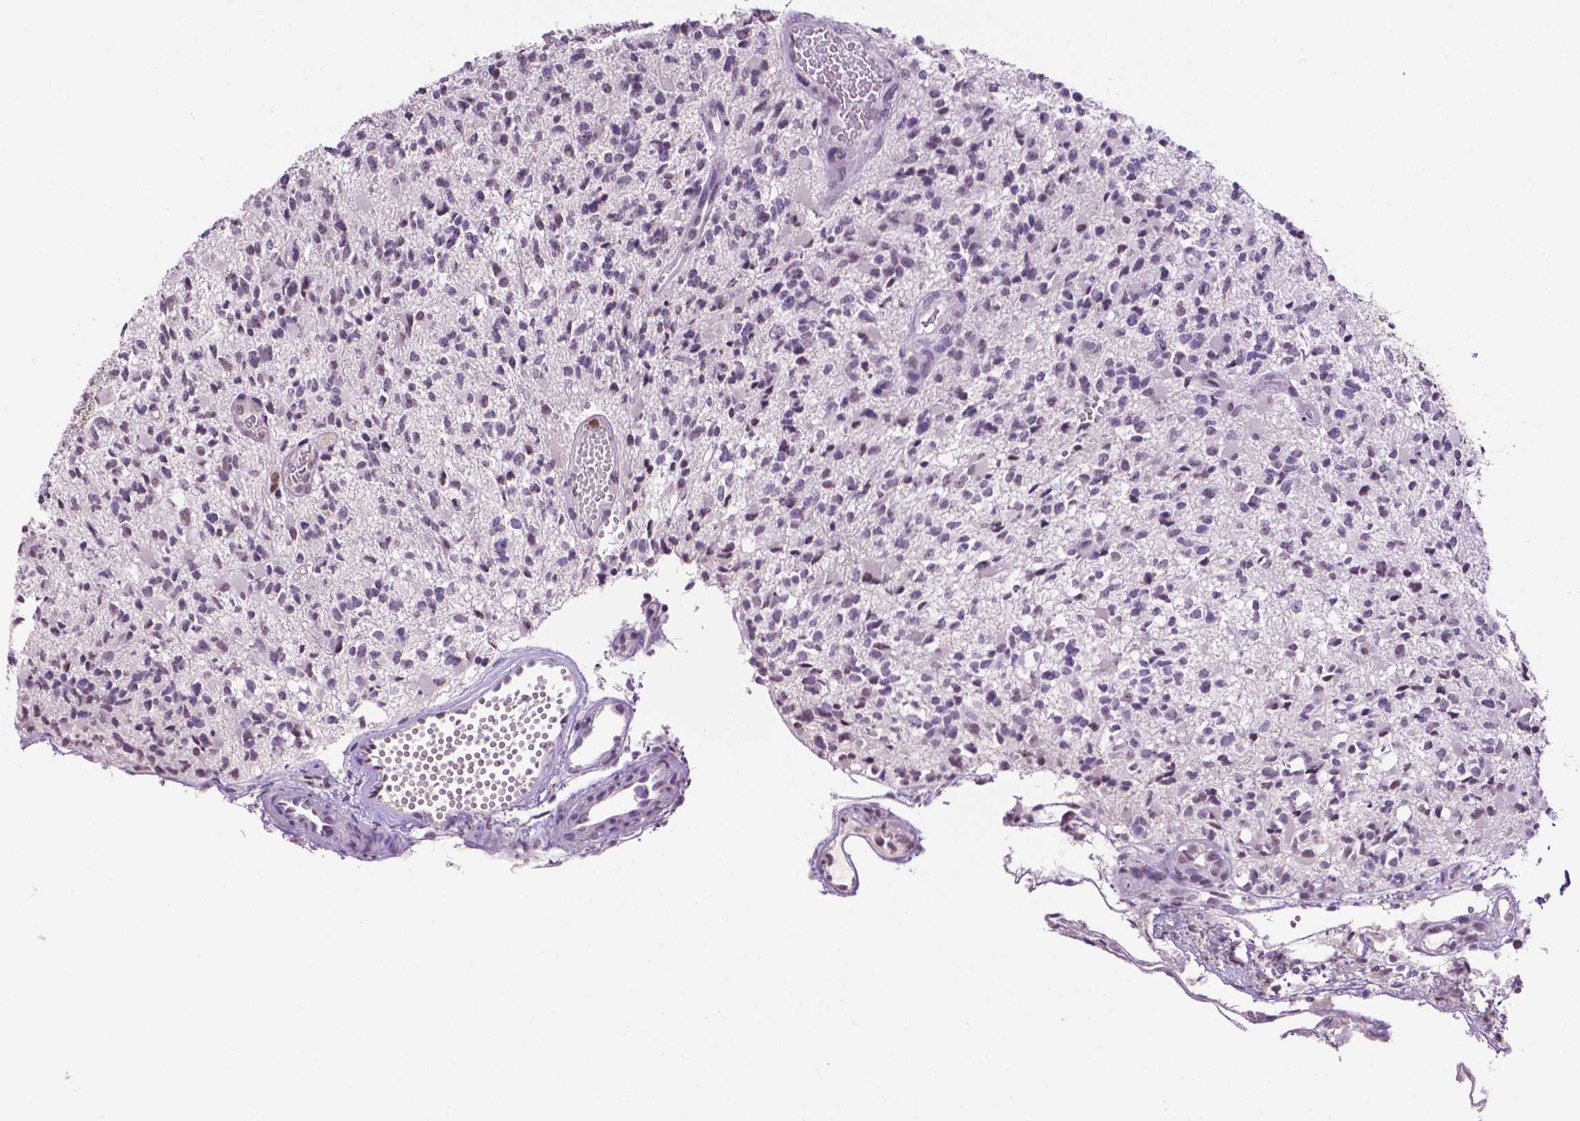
{"staining": {"intensity": "negative", "quantity": "none", "location": "none"}, "tissue": "glioma", "cell_type": "Tumor cells", "image_type": "cancer", "snomed": [{"axis": "morphology", "description": "Glioma, malignant, High grade"}, {"axis": "topography", "description": "Brain"}], "caption": "This is a image of immunohistochemistry (IHC) staining of glioma, which shows no expression in tumor cells. (DAB immunohistochemistry with hematoxylin counter stain).", "gene": "PTPN6", "patient": {"sex": "female", "age": 63}}